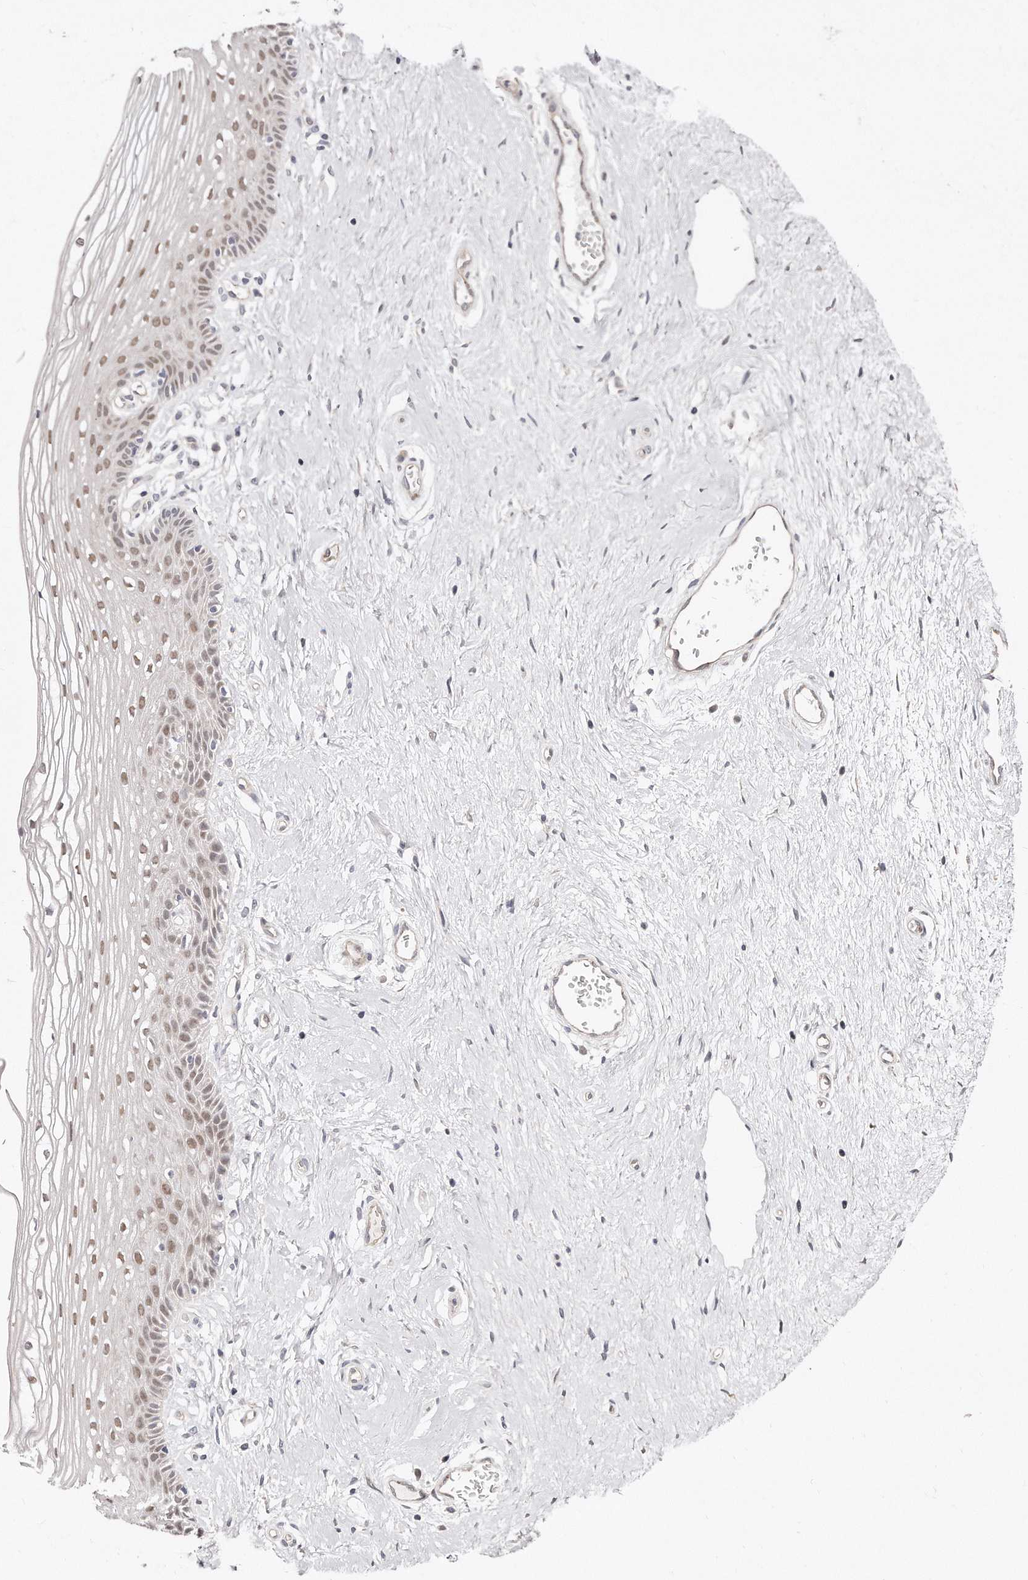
{"staining": {"intensity": "weak", "quantity": "25%-75%", "location": "nuclear"}, "tissue": "vagina", "cell_type": "Squamous epithelial cells", "image_type": "normal", "snomed": [{"axis": "morphology", "description": "Normal tissue, NOS"}, {"axis": "topography", "description": "Vagina"}], "caption": "A brown stain labels weak nuclear expression of a protein in squamous epithelial cells of benign vagina. (Brightfield microscopy of DAB IHC at high magnification).", "gene": "CASZ1", "patient": {"sex": "female", "age": 46}}